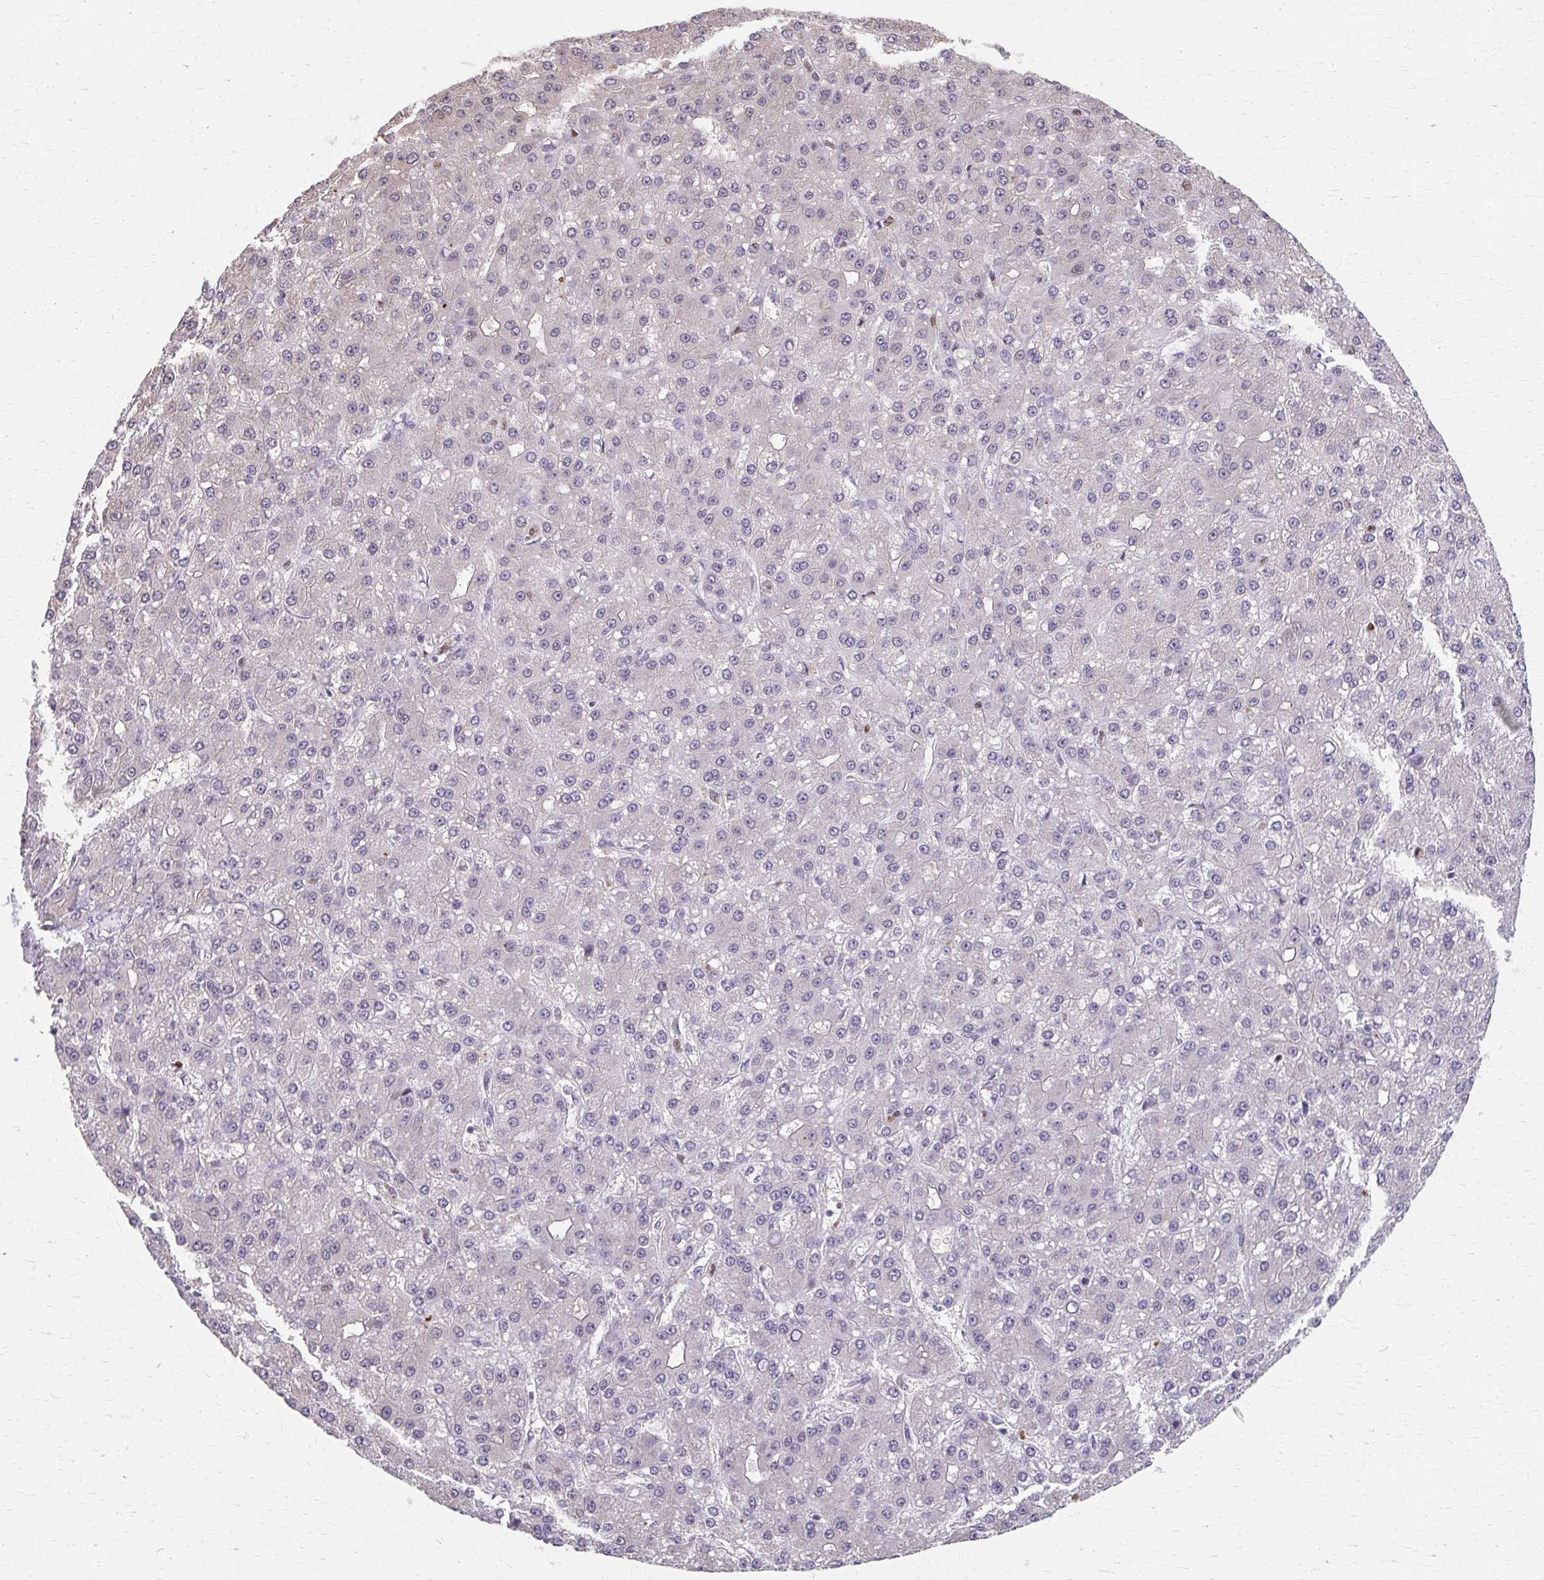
{"staining": {"intensity": "negative", "quantity": "none", "location": "none"}, "tissue": "liver cancer", "cell_type": "Tumor cells", "image_type": "cancer", "snomed": [{"axis": "morphology", "description": "Carcinoma, Hepatocellular, NOS"}, {"axis": "topography", "description": "Liver"}], "caption": "IHC of human liver cancer (hepatocellular carcinoma) demonstrates no expression in tumor cells. Nuclei are stained in blue.", "gene": "RABGAP1L", "patient": {"sex": "male", "age": 67}}